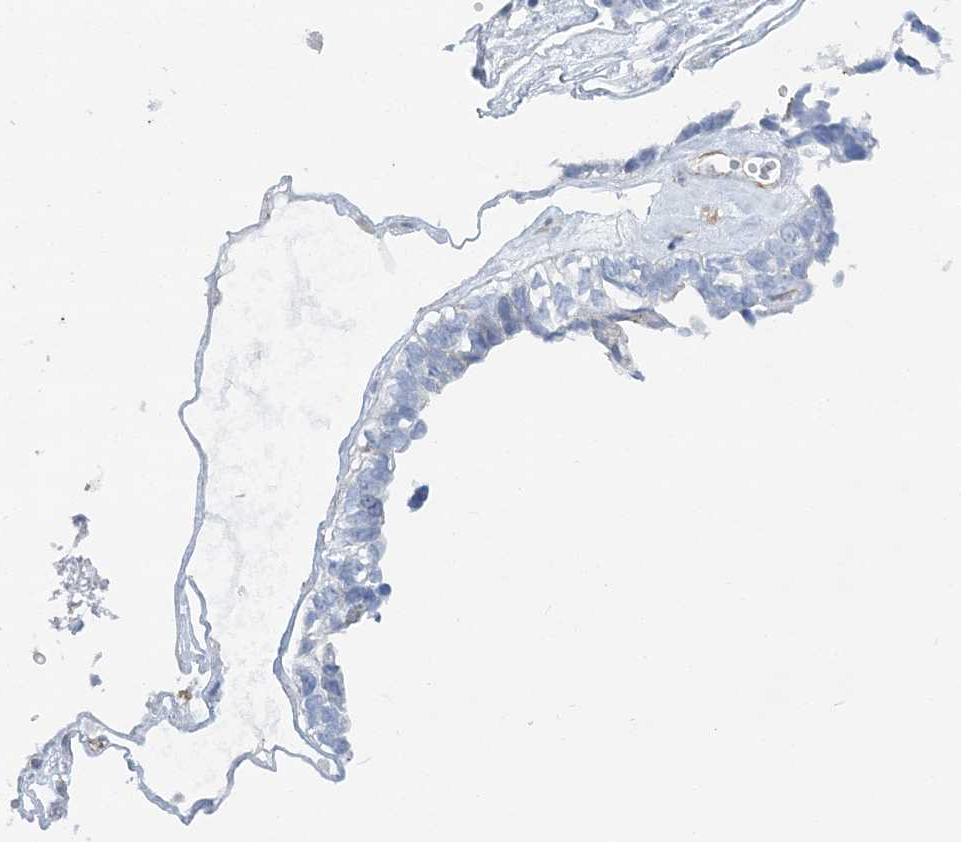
{"staining": {"intensity": "negative", "quantity": "none", "location": "none"}, "tissue": "ovarian cancer", "cell_type": "Tumor cells", "image_type": "cancer", "snomed": [{"axis": "morphology", "description": "Cystadenocarcinoma, serous, NOS"}, {"axis": "topography", "description": "Ovary"}], "caption": "Ovarian cancer stained for a protein using immunohistochemistry (IHC) reveals no staining tumor cells.", "gene": "C11orf21", "patient": {"sex": "female", "age": 79}}